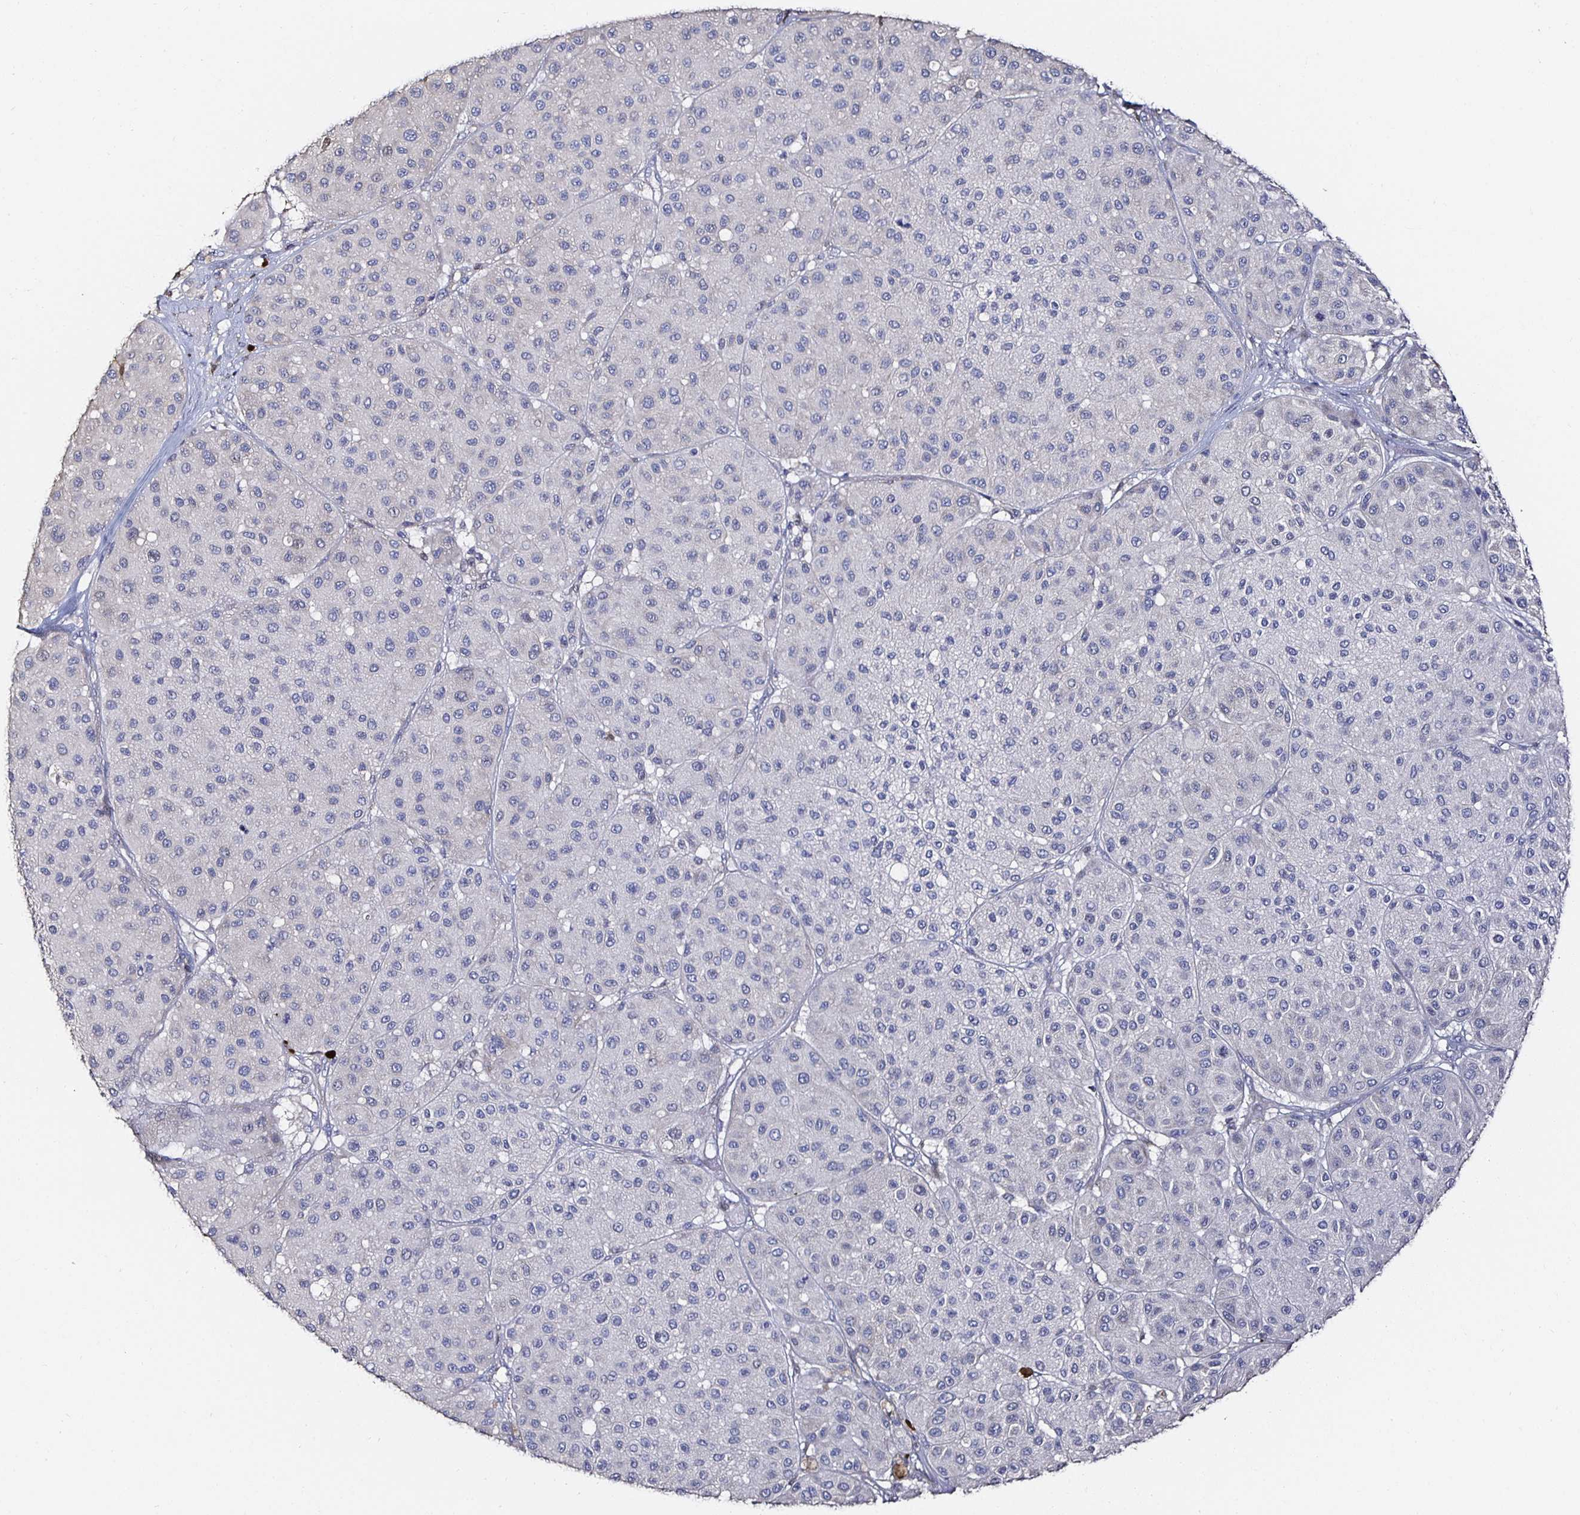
{"staining": {"intensity": "negative", "quantity": "none", "location": "none"}, "tissue": "melanoma", "cell_type": "Tumor cells", "image_type": "cancer", "snomed": [{"axis": "morphology", "description": "Malignant melanoma, Metastatic site"}, {"axis": "topography", "description": "Smooth muscle"}], "caption": "The micrograph reveals no staining of tumor cells in melanoma.", "gene": "TLR4", "patient": {"sex": "male", "age": 41}}